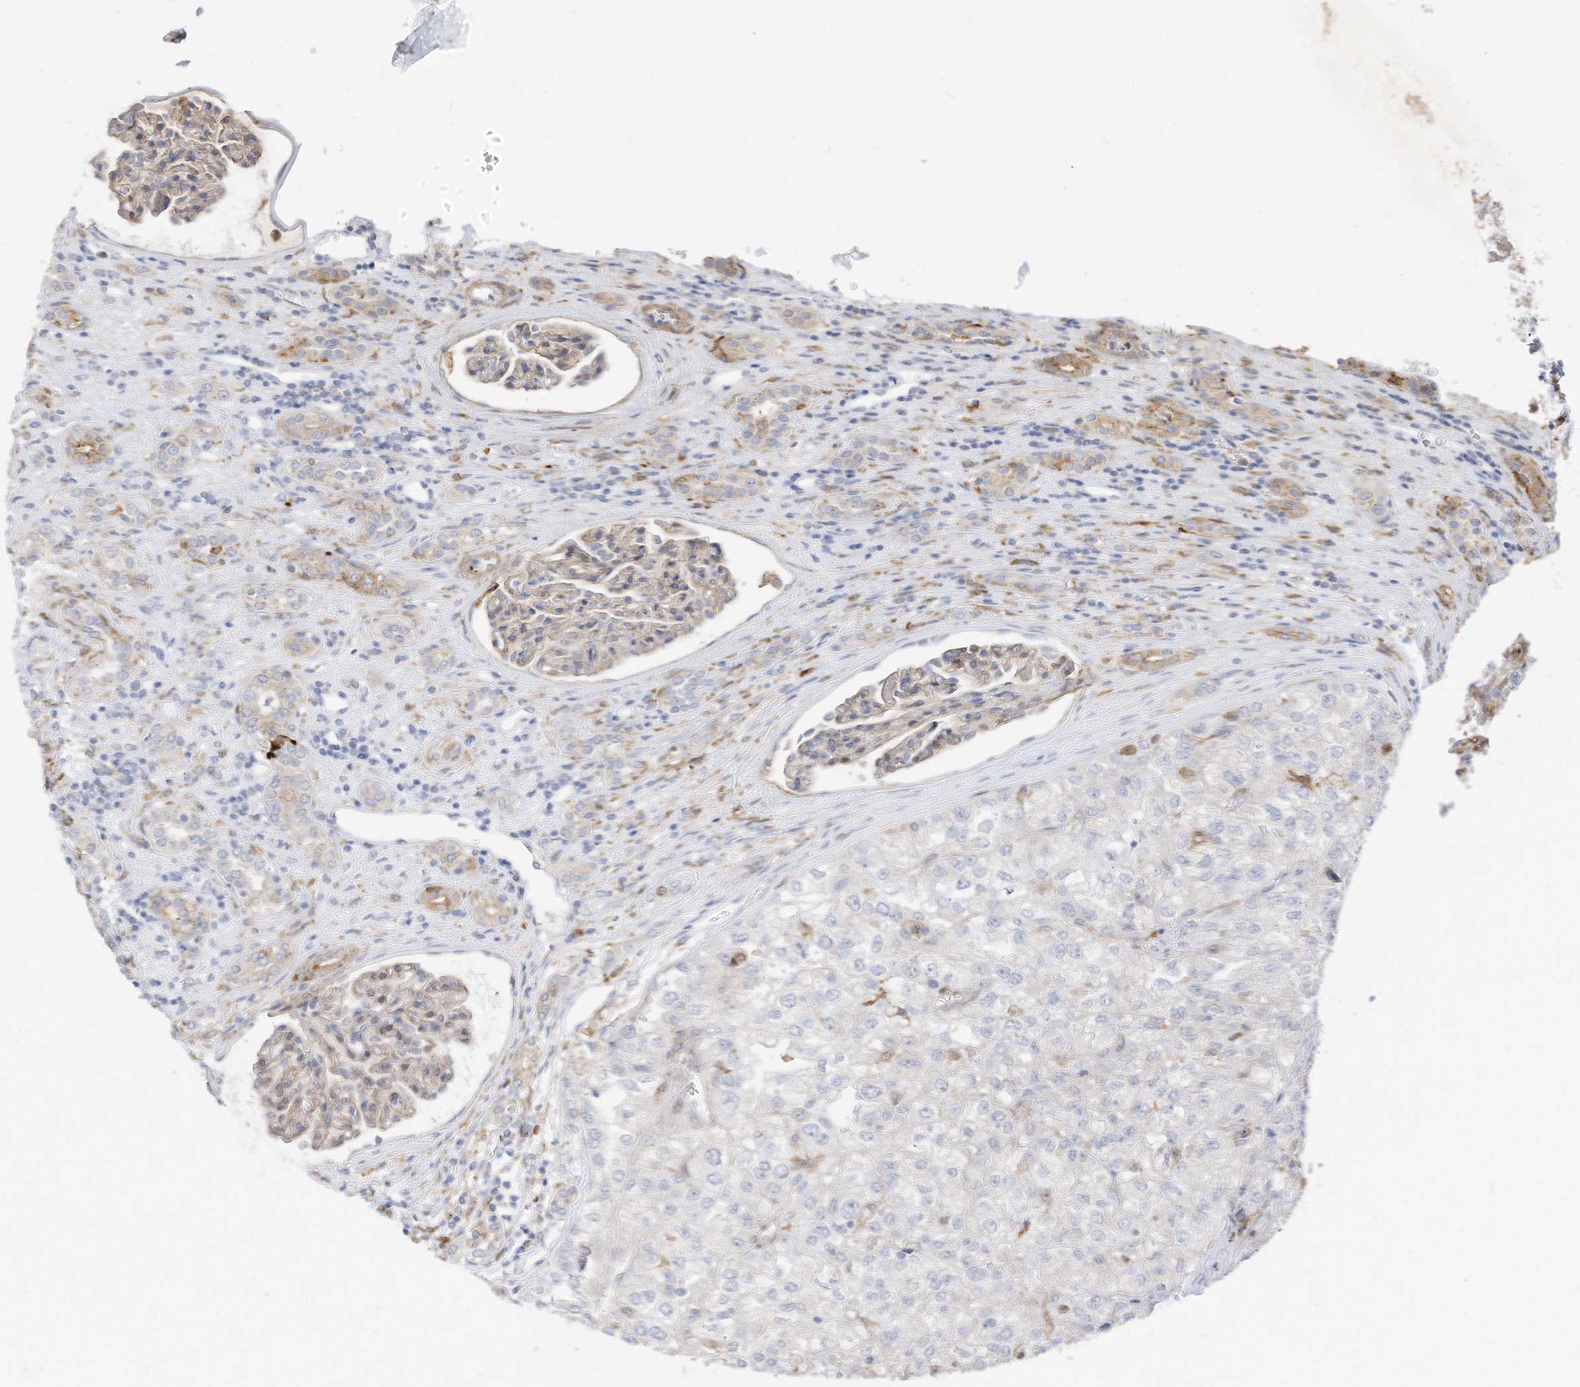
{"staining": {"intensity": "negative", "quantity": "none", "location": "none"}, "tissue": "renal cancer", "cell_type": "Tumor cells", "image_type": "cancer", "snomed": [{"axis": "morphology", "description": "Adenocarcinoma, NOS"}, {"axis": "topography", "description": "Kidney"}], "caption": "Human adenocarcinoma (renal) stained for a protein using immunohistochemistry (IHC) reveals no staining in tumor cells.", "gene": "ATP13A1", "patient": {"sex": "female", "age": 54}}